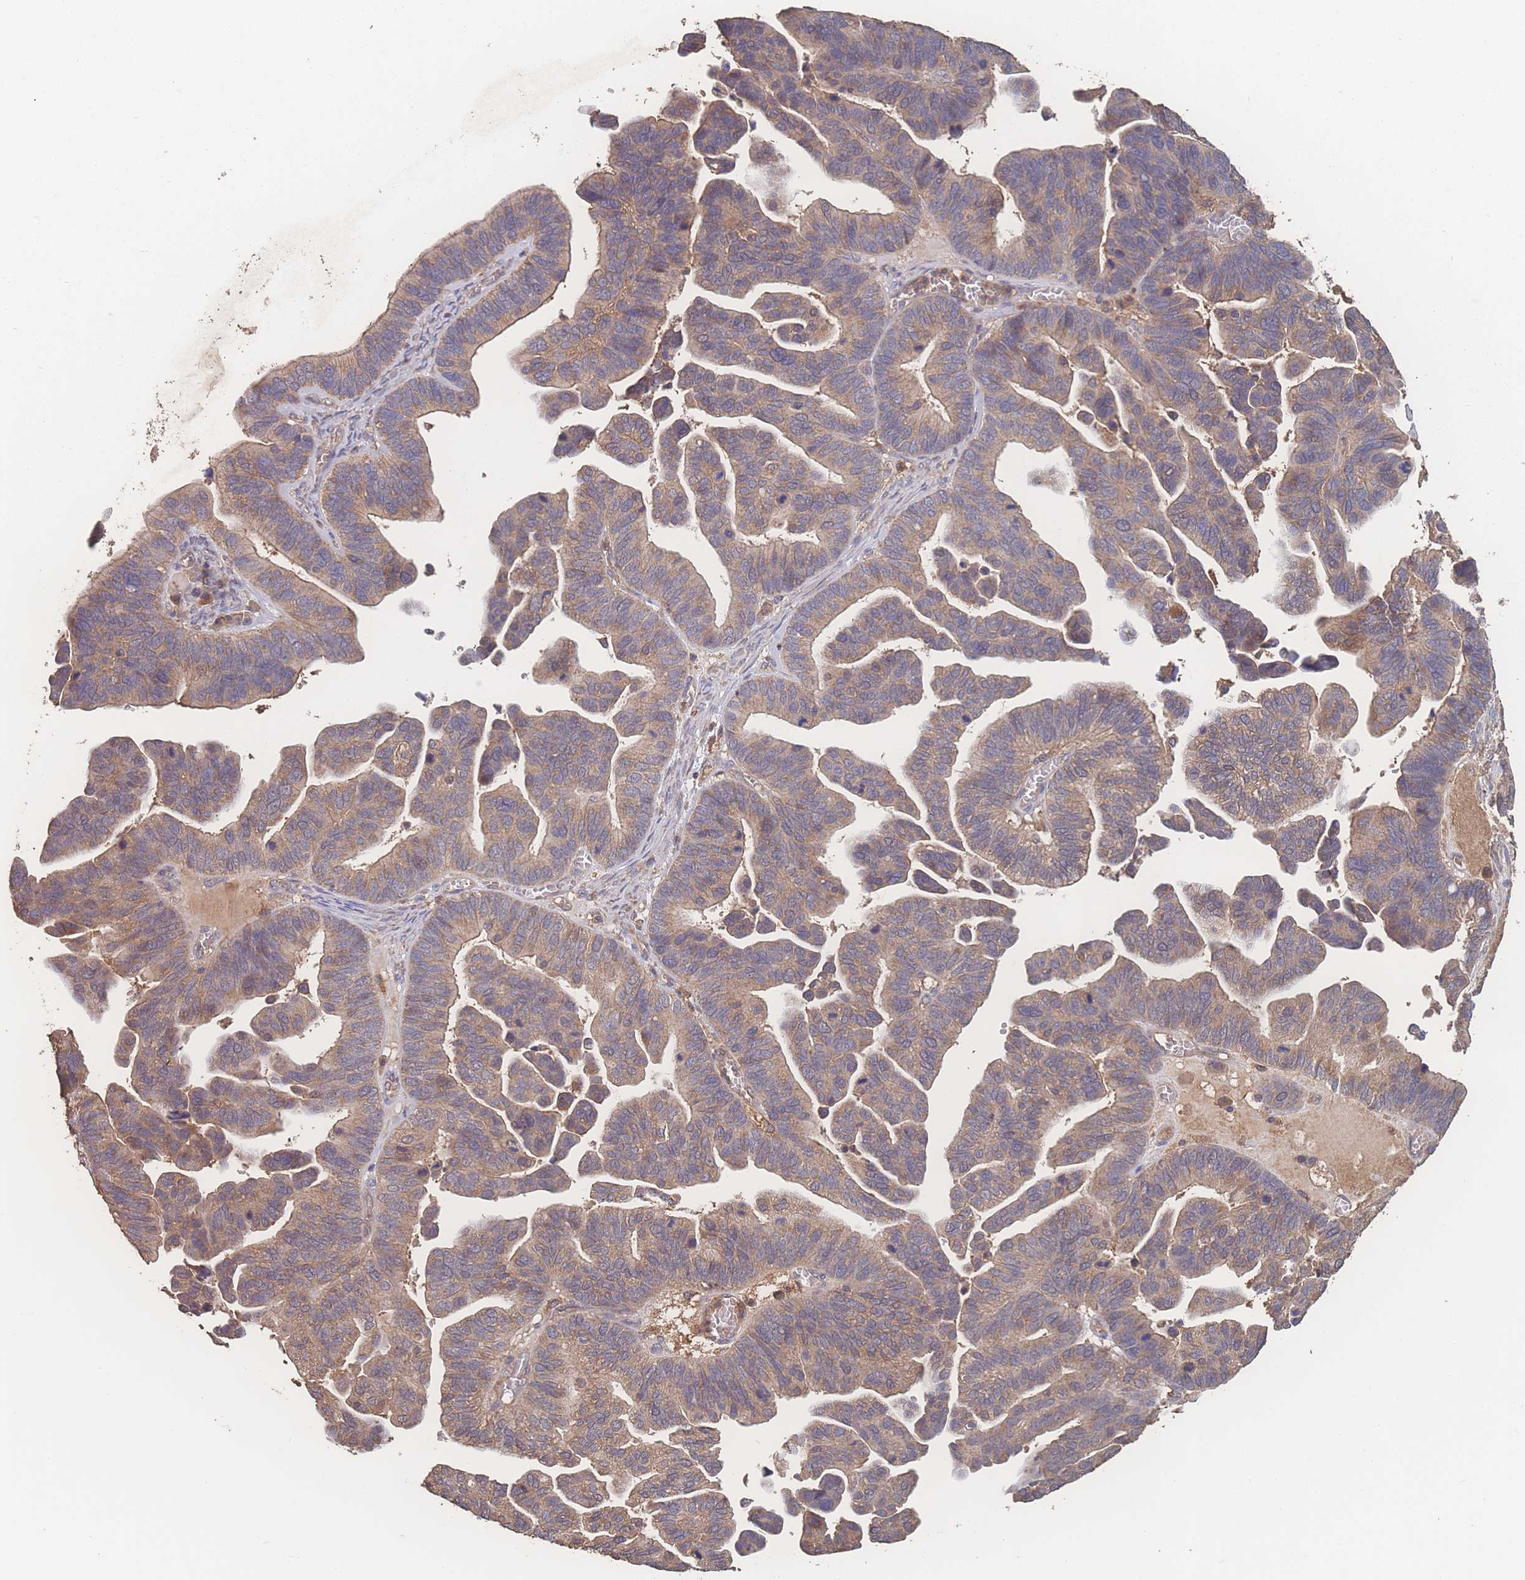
{"staining": {"intensity": "moderate", "quantity": "25%-75%", "location": "cytoplasmic/membranous"}, "tissue": "ovarian cancer", "cell_type": "Tumor cells", "image_type": "cancer", "snomed": [{"axis": "morphology", "description": "Cystadenocarcinoma, serous, NOS"}, {"axis": "topography", "description": "Ovary"}], "caption": "Tumor cells reveal medium levels of moderate cytoplasmic/membranous staining in approximately 25%-75% of cells in ovarian cancer. Using DAB (3,3'-diaminobenzidine) (brown) and hematoxylin (blue) stains, captured at high magnification using brightfield microscopy.", "gene": "ATXN10", "patient": {"sex": "female", "age": 56}}